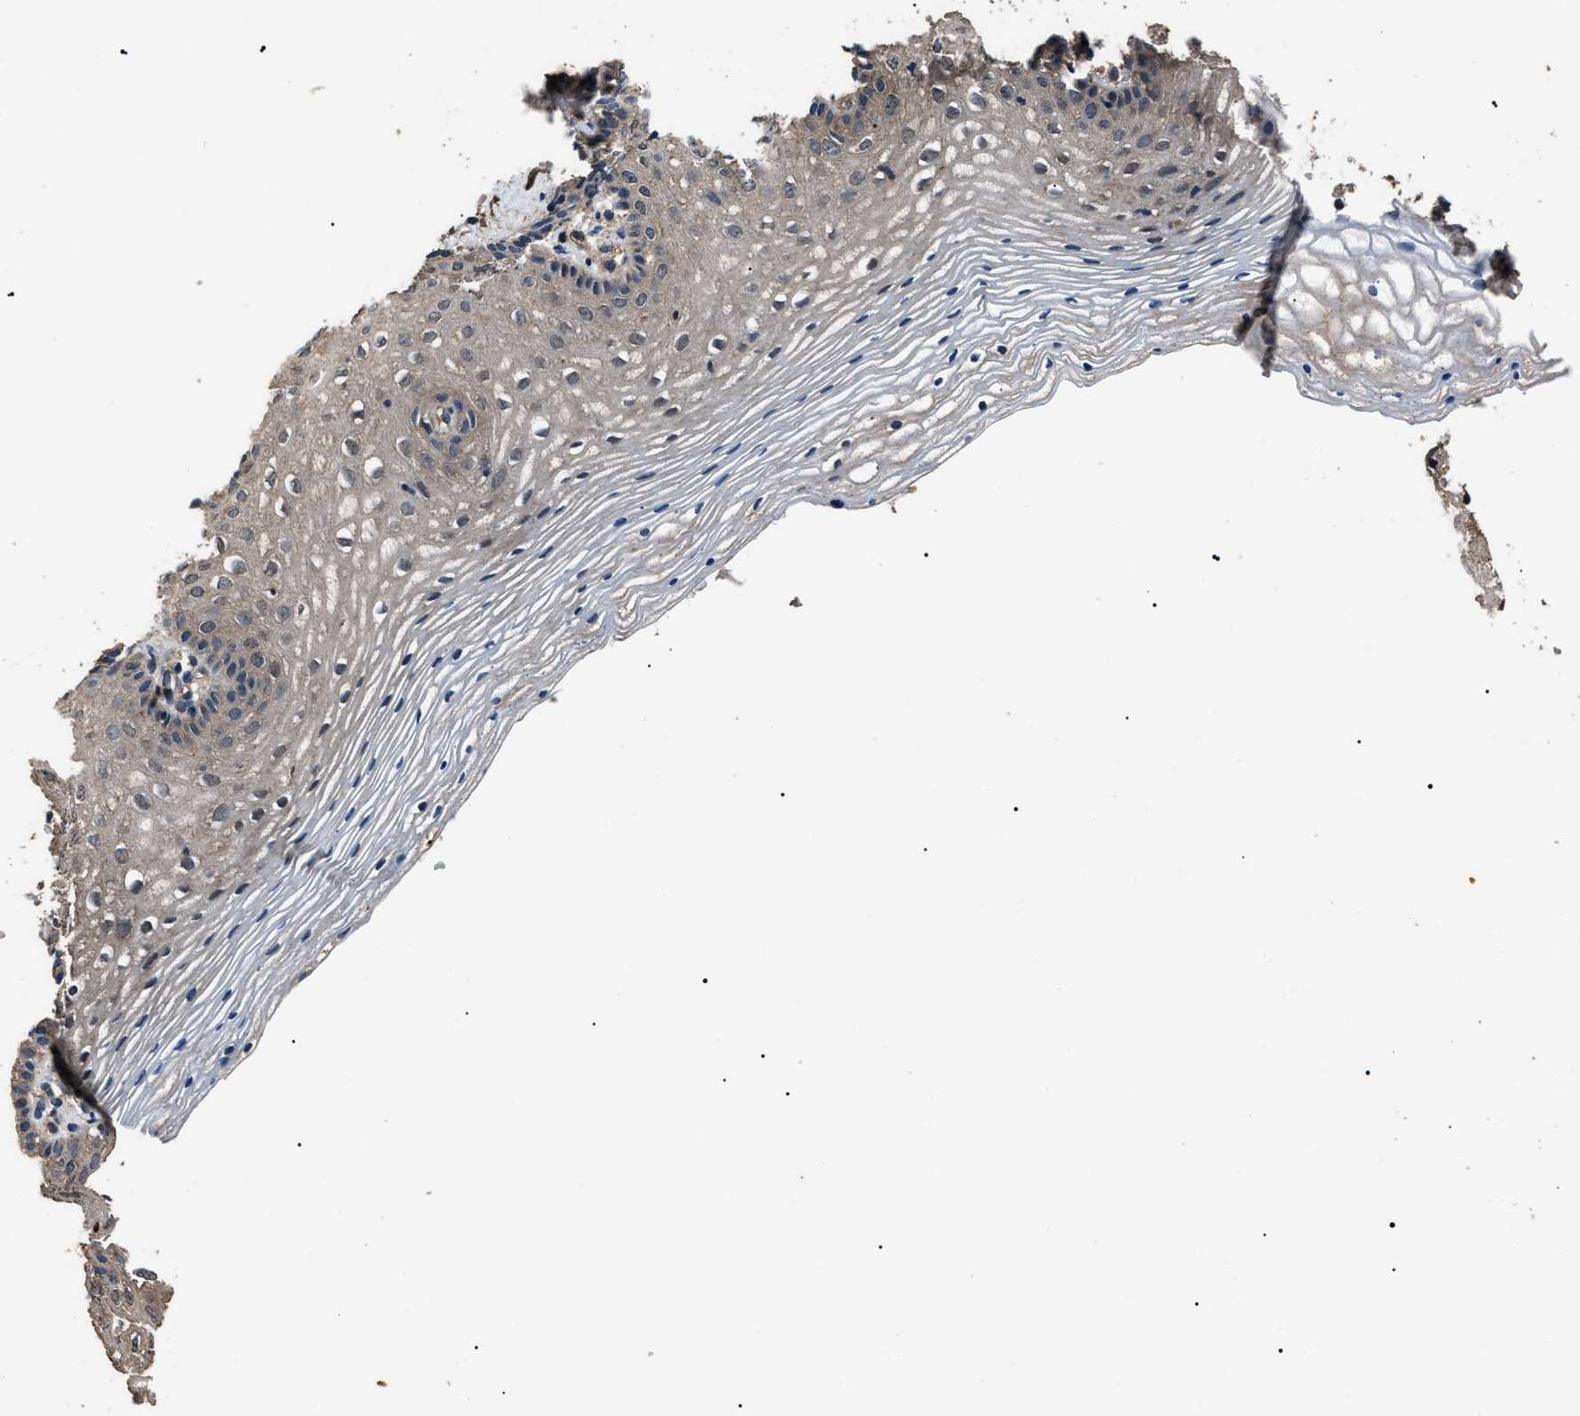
{"staining": {"intensity": "weak", "quantity": "<25%", "location": "cytoplasmic/membranous"}, "tissue": "vagina", "cell_type": "Squamous epithelial cells", "image_type": "normal", "snomed": [{"axis": "morphology", "description": "Normal tissue, NOS"}, {"axis": "topography", "description": "Vagina"}], "caption": "IHC micrograph of normal vagina: vagina stained with DAB shows no significant protein staining in squamous epithelial cells.", "gene": "RNF216", "patient": {"sex": "female", "age": 32}}